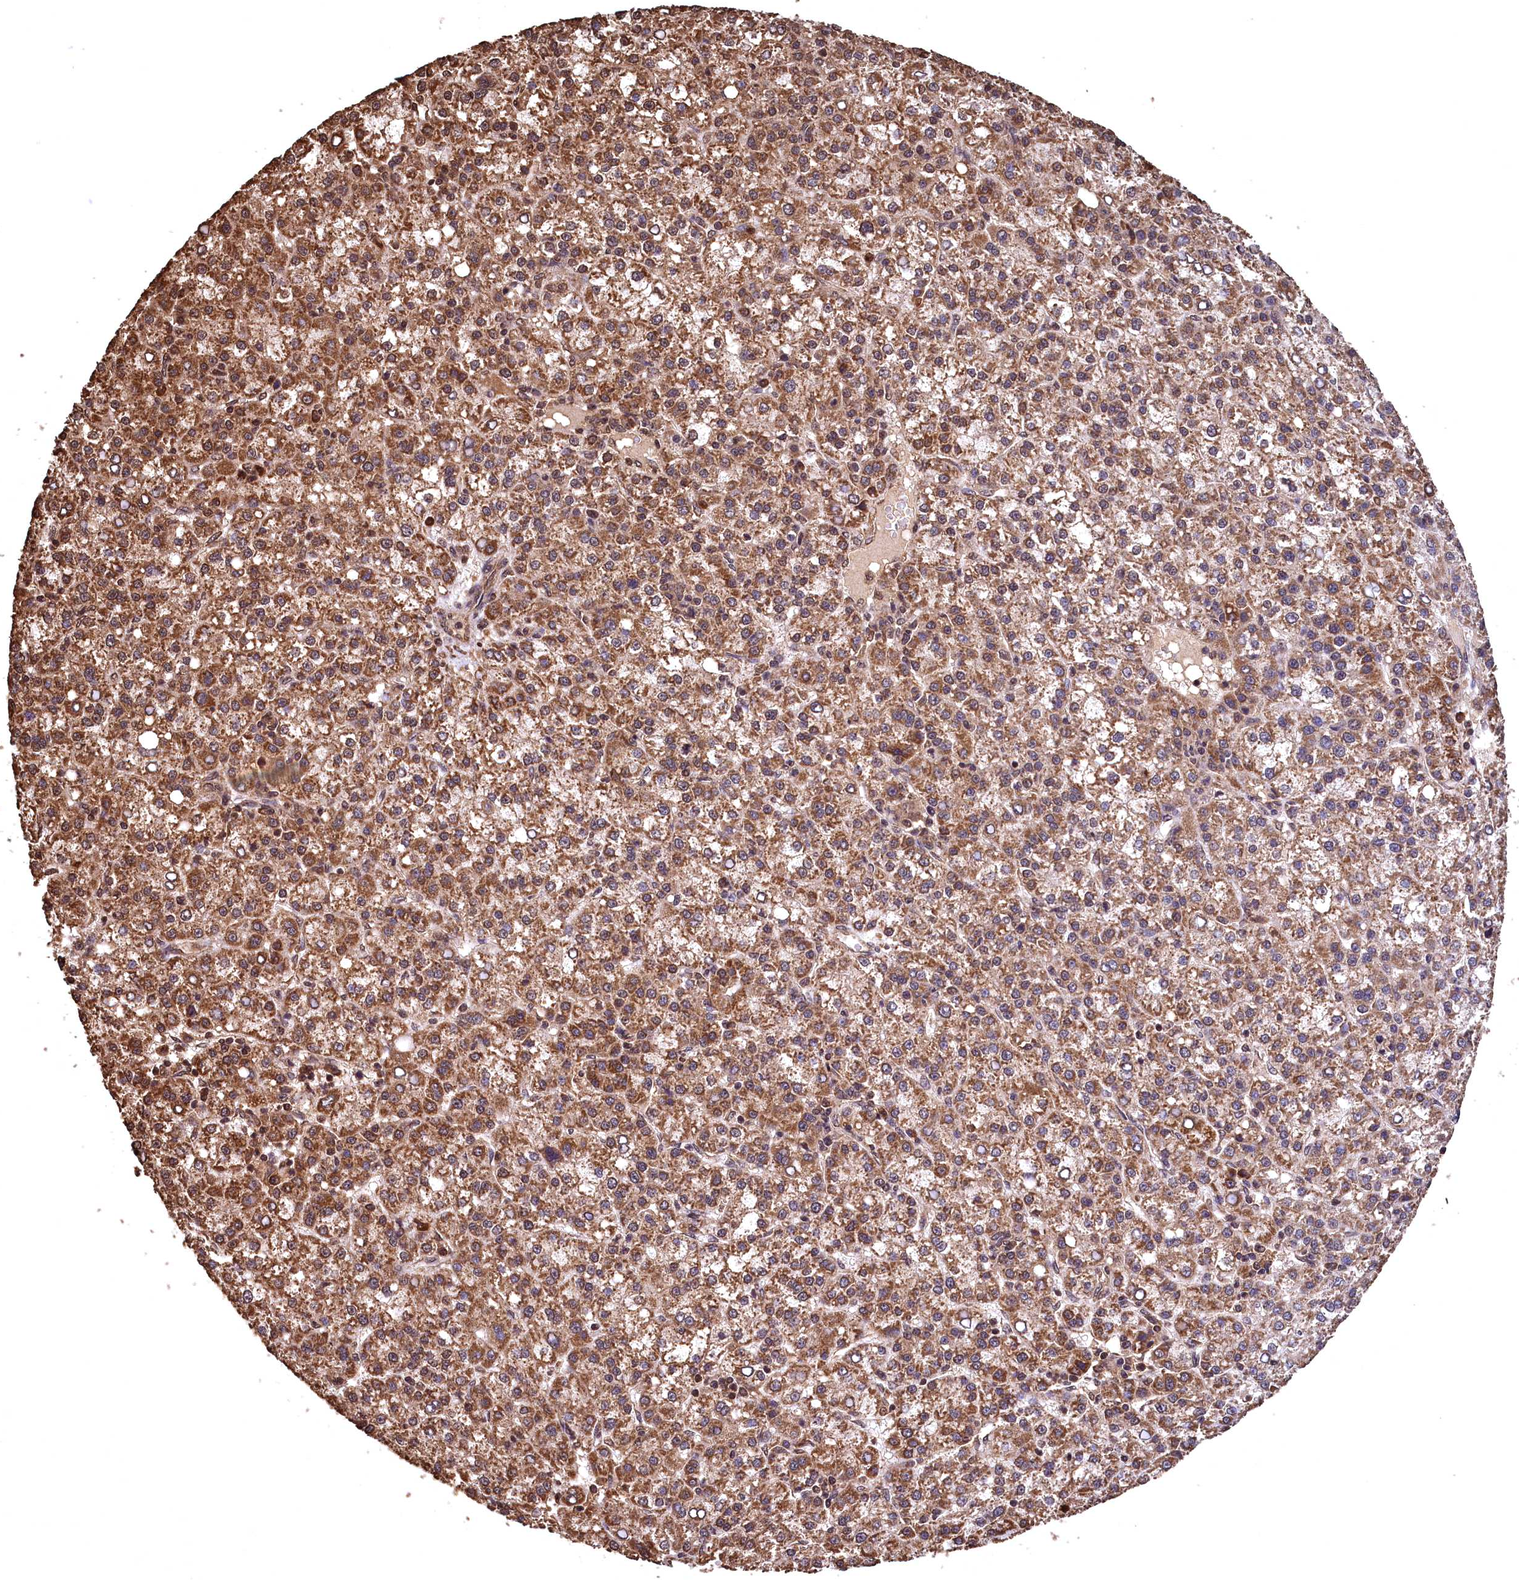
{"staining": {"intensity": "moderate", "quantity": ">75%", "location": "cytoplasmic/membranous"}, "tissue": "liver cancer", "cell_type": "Tumor cells", "image_type": "cancer", "snomed": [{"axis": "morphology", "description": "Carcinoma, Hepatocellular, NOS"}, {"axis": "topography", "description": "Liver"}], "caption": "Liver cancer stained for a protein (brown) displays moderate cytoplasmic/membranous positive staining in approximately >75% of tumor cells.", "gene": "CEP57L1", "patient": {"sex": "female", "age": 58}}